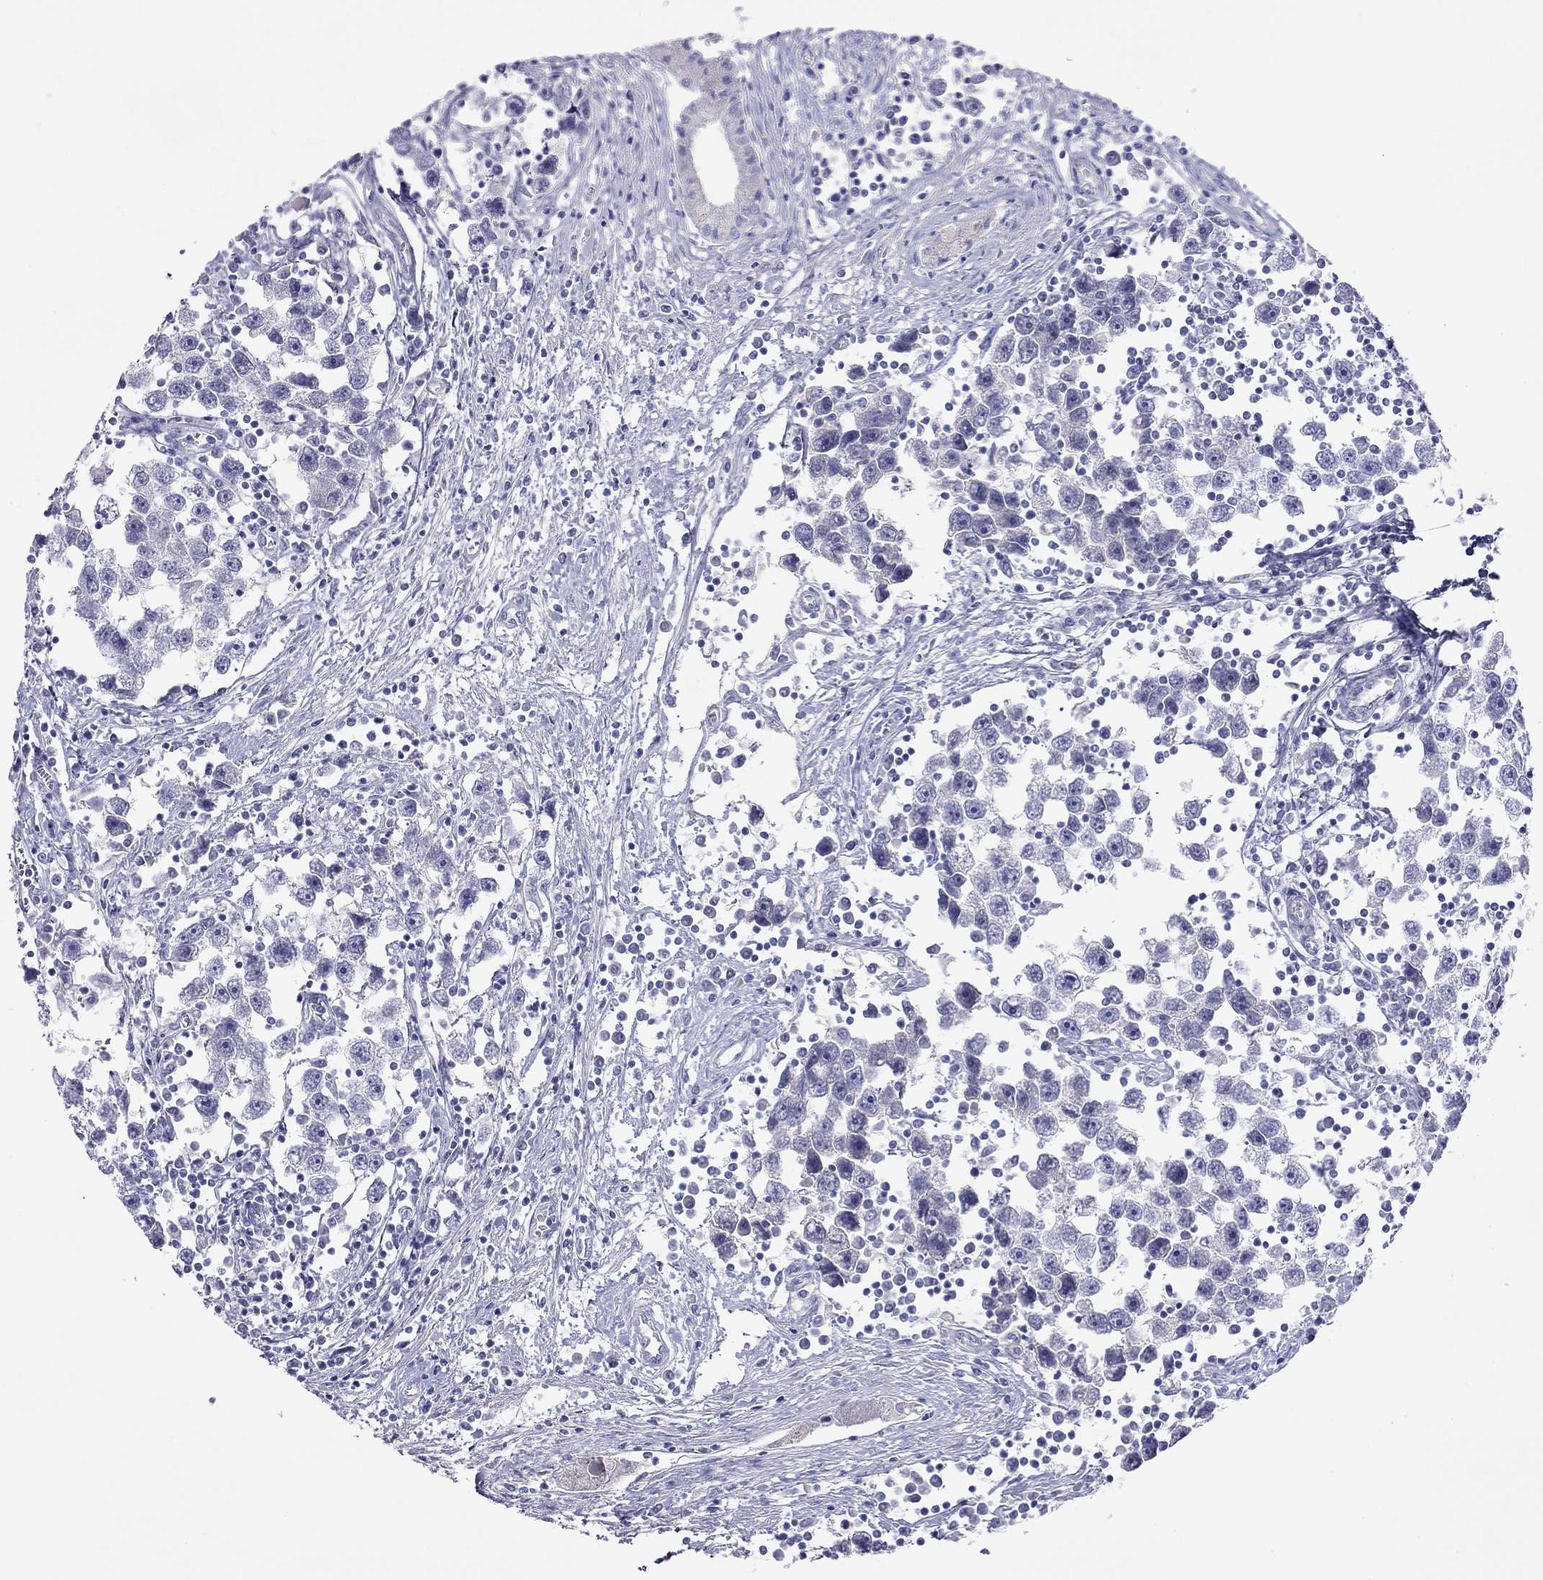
{"staining": {"intensity": "negative", "quantity": "none", "location": "none"}, "tissue": "testis cancer", "cell_type": "Tumor cells", "image_type": "cancer", "snomed": [{"axis": "morphology", "description": "Seminoma, NOS"}, {"axis": "topography", "description": "Testis"}], "caption": "High magnification brightfield microscopy of seminoma (testis) stained with DAB (3,3'-diaminobenzidine) (brown) and counterstained with hematoxylin (blue): tumor cells show no significant staining.", "gene": "CAPNS2", "patient": {"sex": "male", "age": 30}}